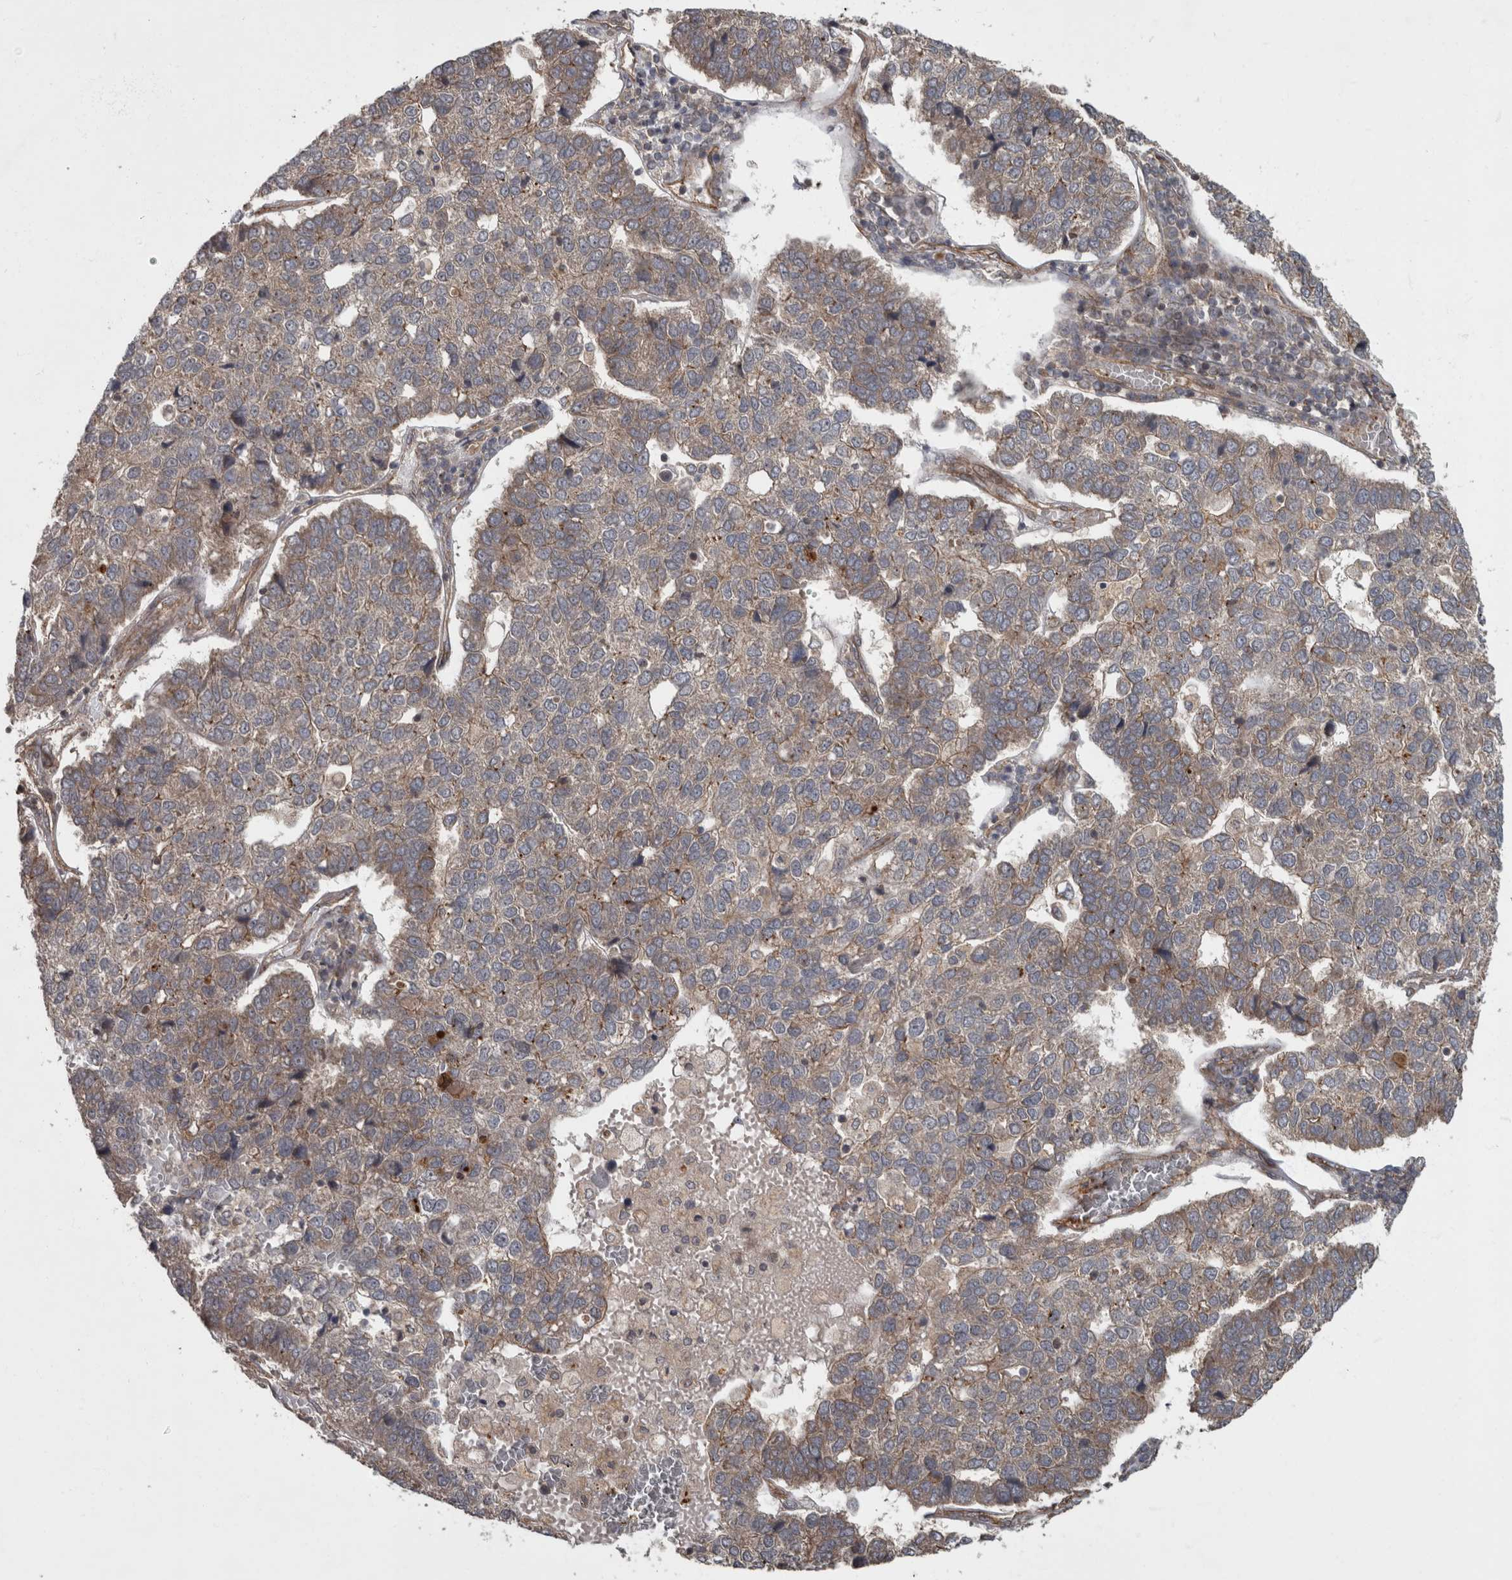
{"staining": {"intensity": "weak", "quantity": "25%-75%", "location": "cytoplasmic/membranous"}, "tissue": "pancreatic cancer", "cell_type": "Tumor cells", "image_type": "cancer", "snomed": [{"axis": "morphology", "description": "Adenocarcinoma, NOS"}, {"axis": "topography", "description": "Pancreas"}], "caption": "Immunohistochemical staining of pancreatic adenocarcinoma reveals low levels of weak cytoplasmic/membranous protein staining in approximately 25%-75% of tumor cells.", "gene": "VEGFD", "patient": {"sex": "female", "age": 61}}